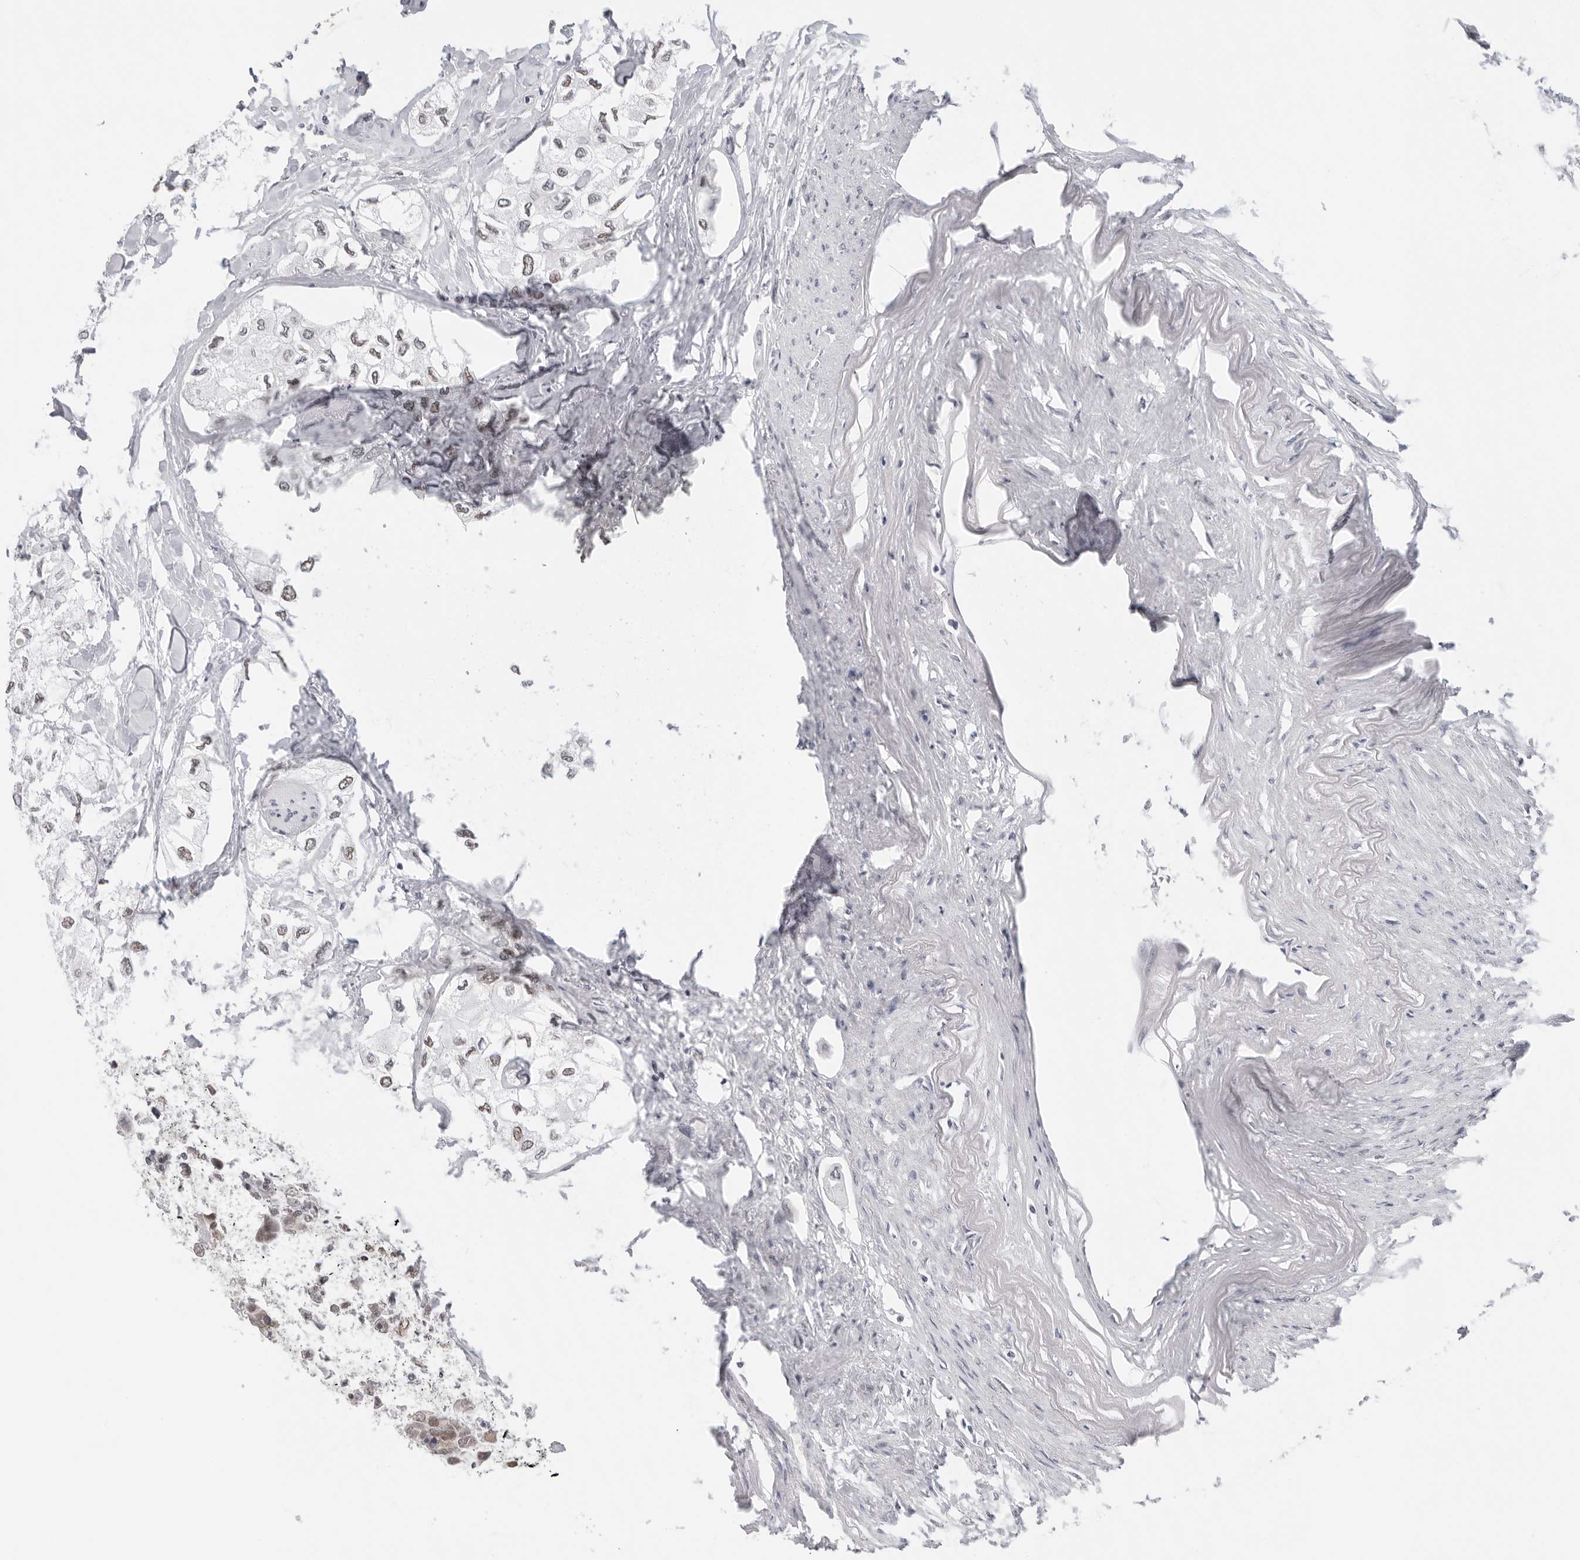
{"staining": {"intensity": "weak", "quantity": "<25%", "location": "nuclear"}, "tissue": "urothelial cancer", "cell_type": "Tumor cells", "image_type": "cancer", "snomed": [{"axis": "morphology", "description": "Urothelial carcinoma, High grade"}, {"axis": "topography", "description": "Urinary bladder"}], "caption": "High magnification brightfield microscopy of urothelial carcinoma (high-grade) stained with DAB (brown) and counterstained with hematoxylin (blue): tumor cells show no significant expression. (DAB (3,3'-diaminobenzidine) IHC visualized using brightfield microscopy, high magnification).", "gene": "FOXK2", "patient": {"sex": "male", "age": 64}}